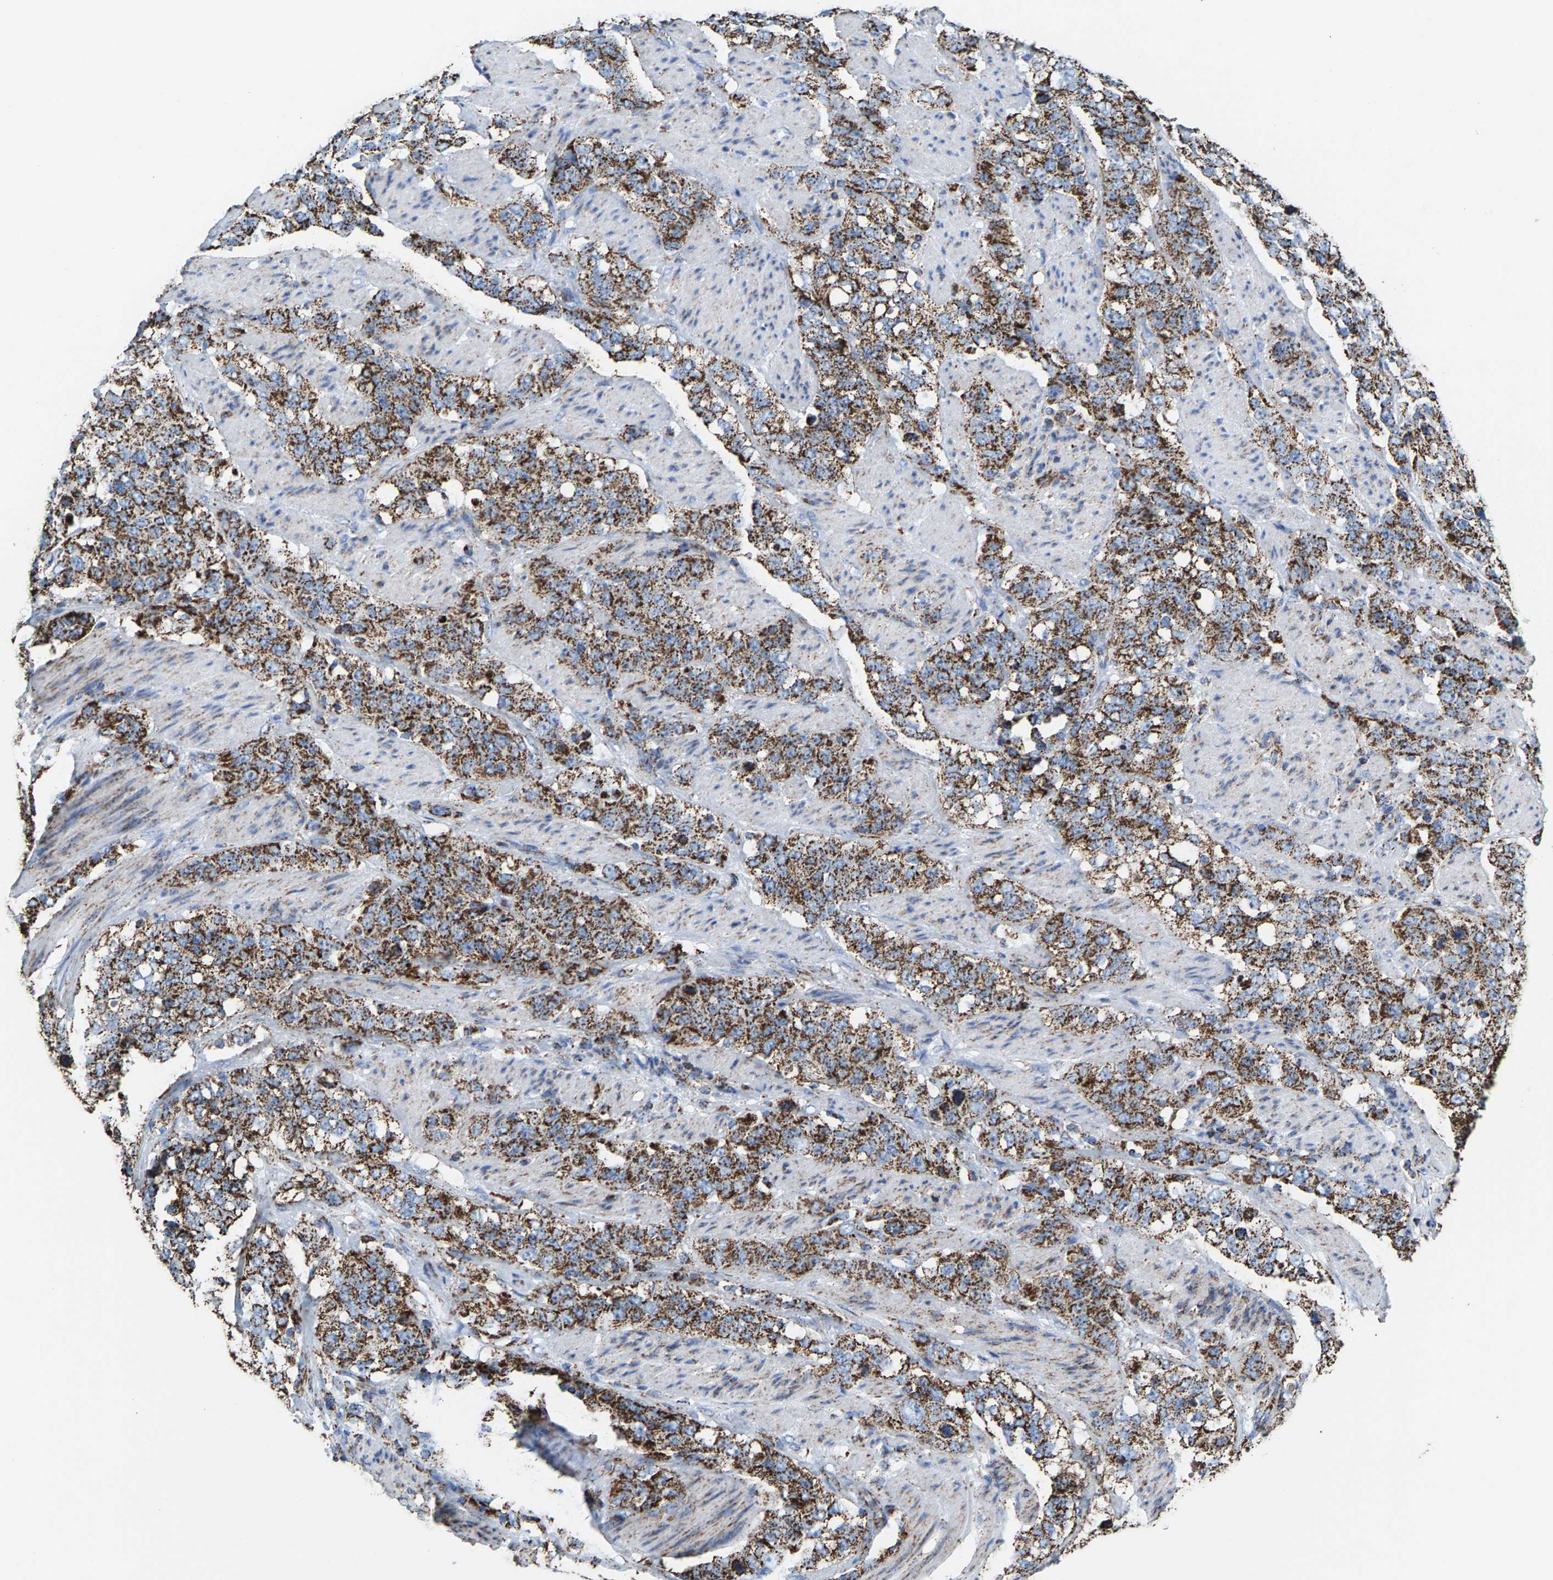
{"staining": {"intensity": "moderate", "quantity": ">75%", "location": "cytoplasmic/membranous"}, "tissue": "stomach cancer", "cell_type": "Tumor cells", "image_type": "cancer", "snomed": [{"axis": "morphology", "description": "Adenocarcinoma, NOS"}, {"axis": "topography", "description": "Stomach"}], "caption": "High-magnification brightfield microscopy of stomach cancer (adenocarcinoma) stained with DAB (brown) and counterstained with hematoxylin (blue). tumor cells exhibit moderate cytoplasmic/membranous expression is seen in about>75% of cells. The staining is performed using DAB (3,3'-diaminobenzidine) brown chromogen to label protein expression. The nuclei are counter-stained blue using hematoxylin.", "gene": "ECHS1", "patient": {"sex": "male", "age": 48}}